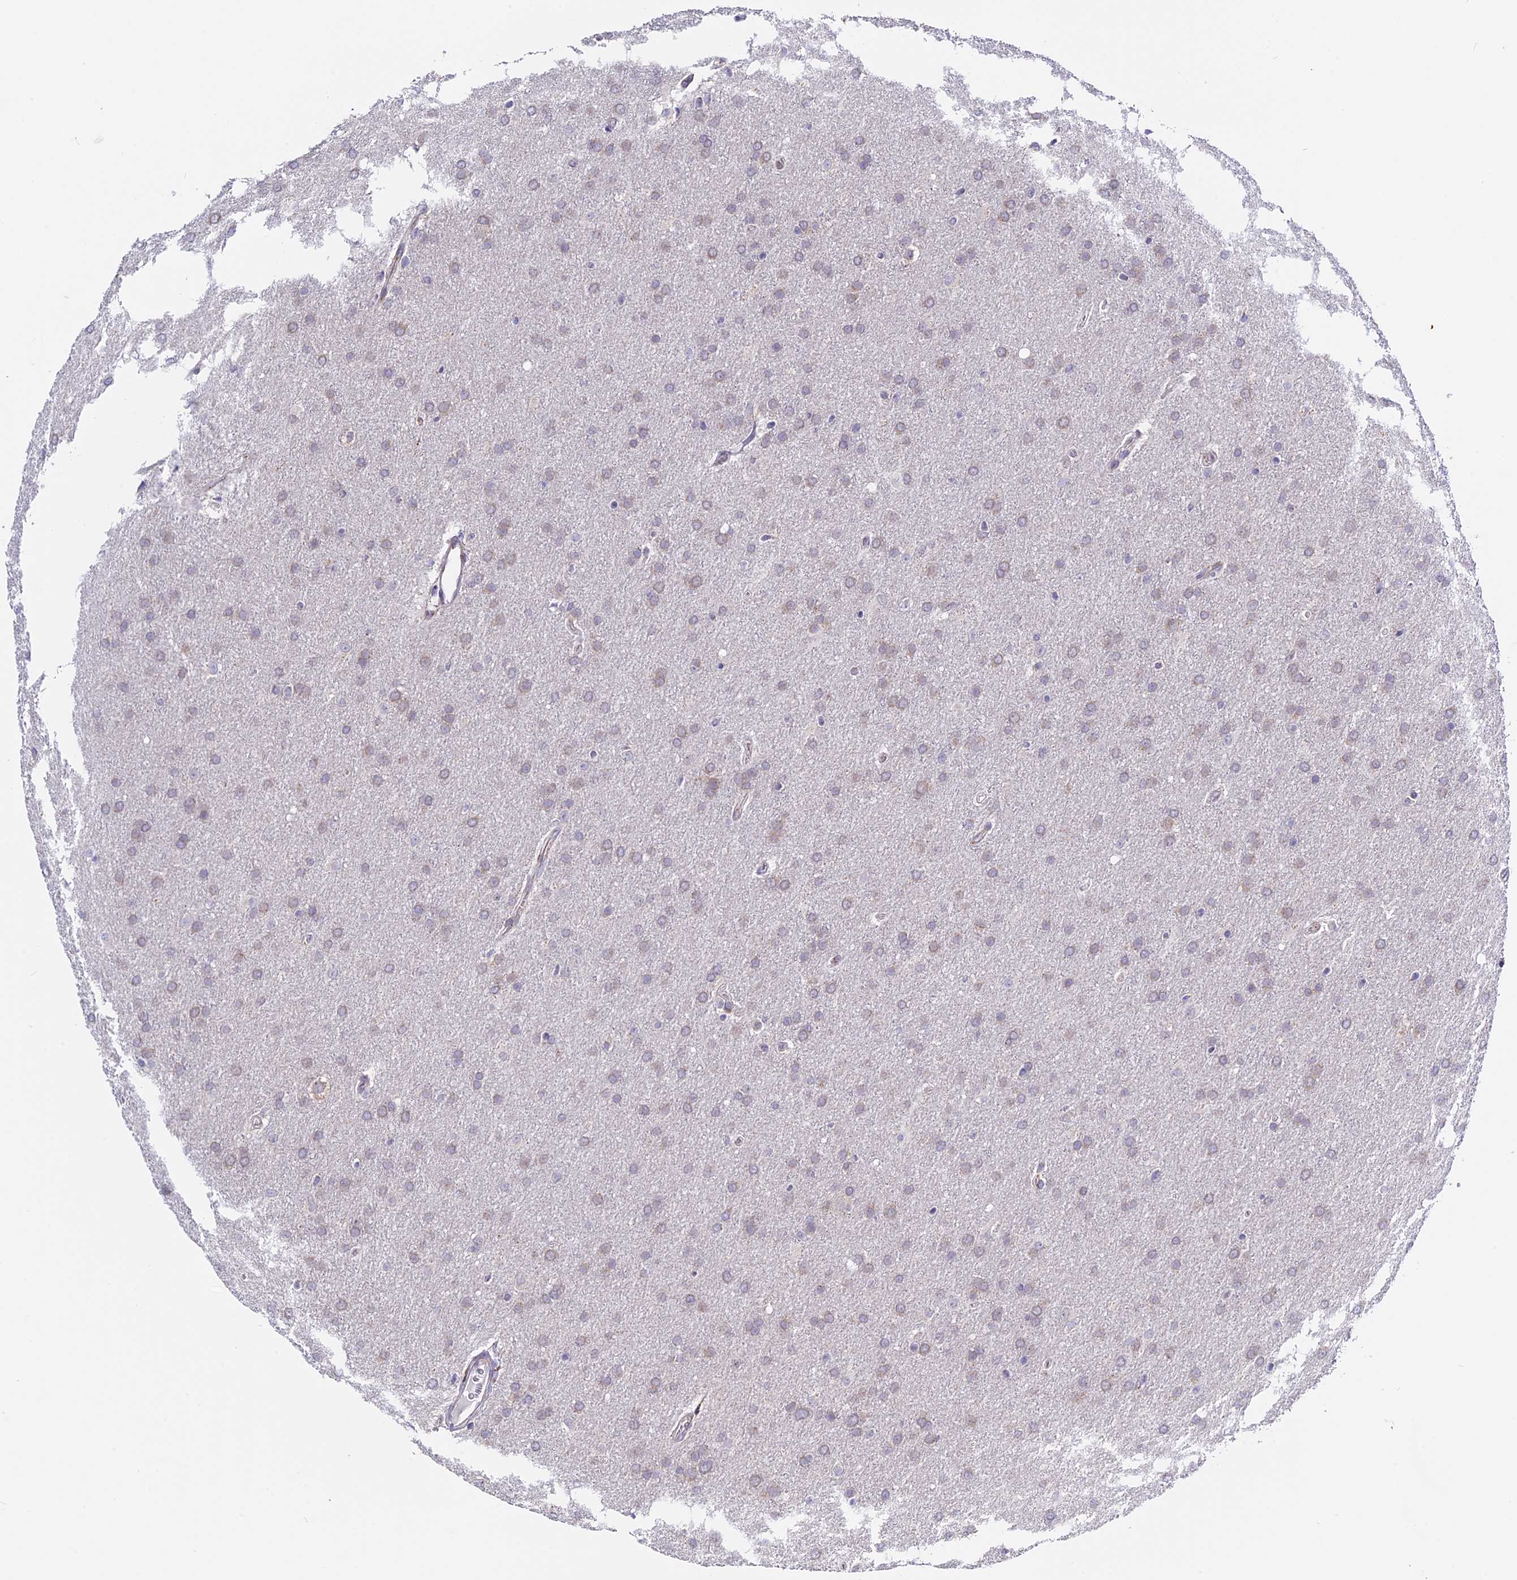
{"staining": {"intensity": "weak", "quantity": "<25%", "location": "cytoplasmic/membranous"}, "tissue": "glioma", "cell_type": "Tumor cells", "image_type": "cancer", "snomed": [{"axis": "morphology", "description": "Glioma, malignant, Low grade"}, {"axis": "topography", "description": "Brain"}], "caption": "There is no significant expression in tumor cells of glioma. (DAB (3,3'-diaminobenzidine) immunohistochemistry (IHC), high magnification).", "gene": "FAM174C", "patient": {"sex": "female", "age": 32}}